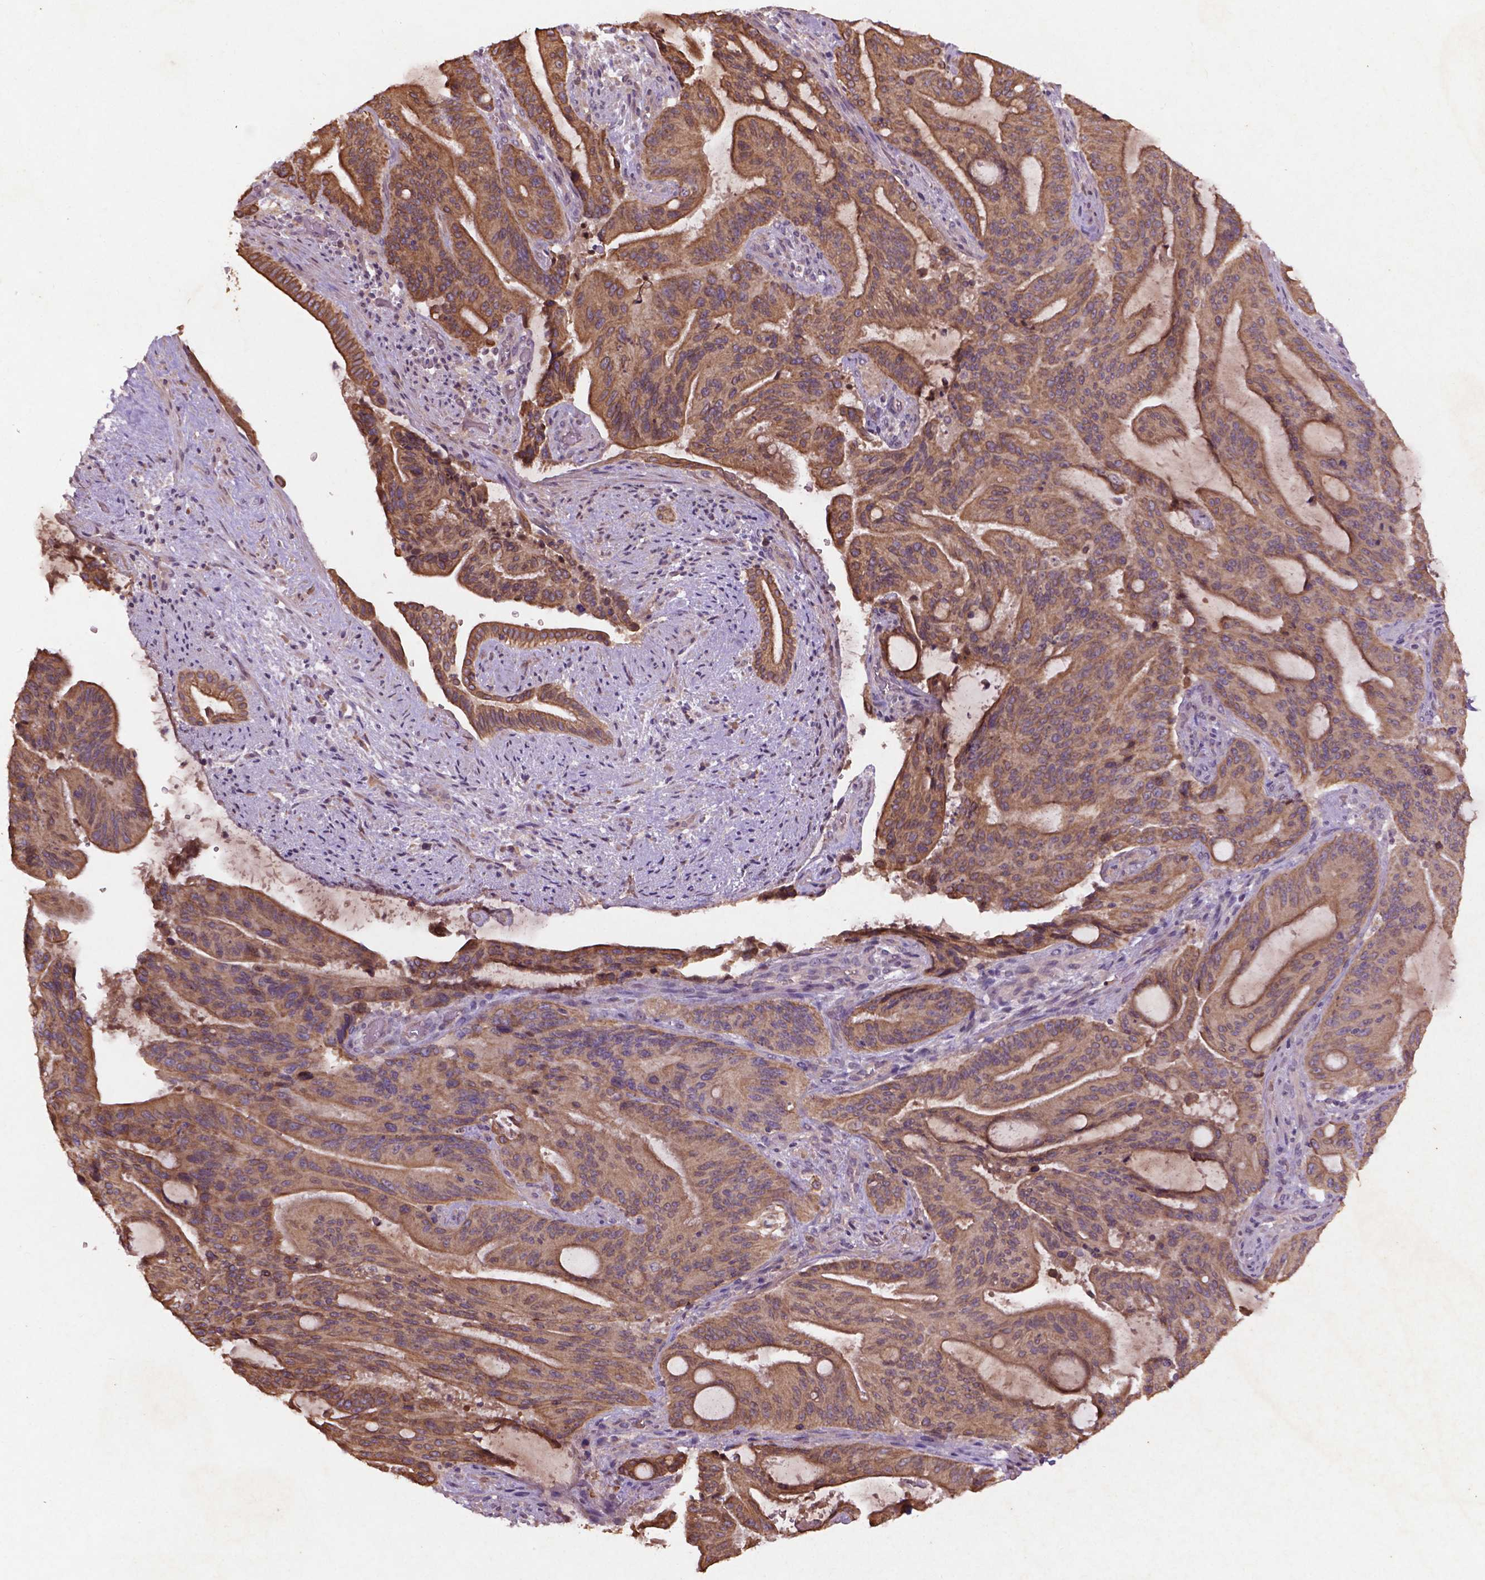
{"staining": {"intensity": "moderate", "quantity": ">75%", "location": "cytoplasmic/membranous"}, "tissue": "liver cancer", "cell_type": "Tumor cells", "image_type": "cancer", "snomed": [{"axis": "morphology", "description": "Cholangiocarcinoma"}, {"axis": "topography", "description": "Liver"}], "caption": "A high-resolution histopathology image shows immunohistochemistry (IHC) staining of liver cholangiocarcinoma, which displays moderate cytoplasmic/membranous expression in approximately >75% of tumor cells.", "gene": "COQ2", "patient": {"sex": "female", "age": 73}}